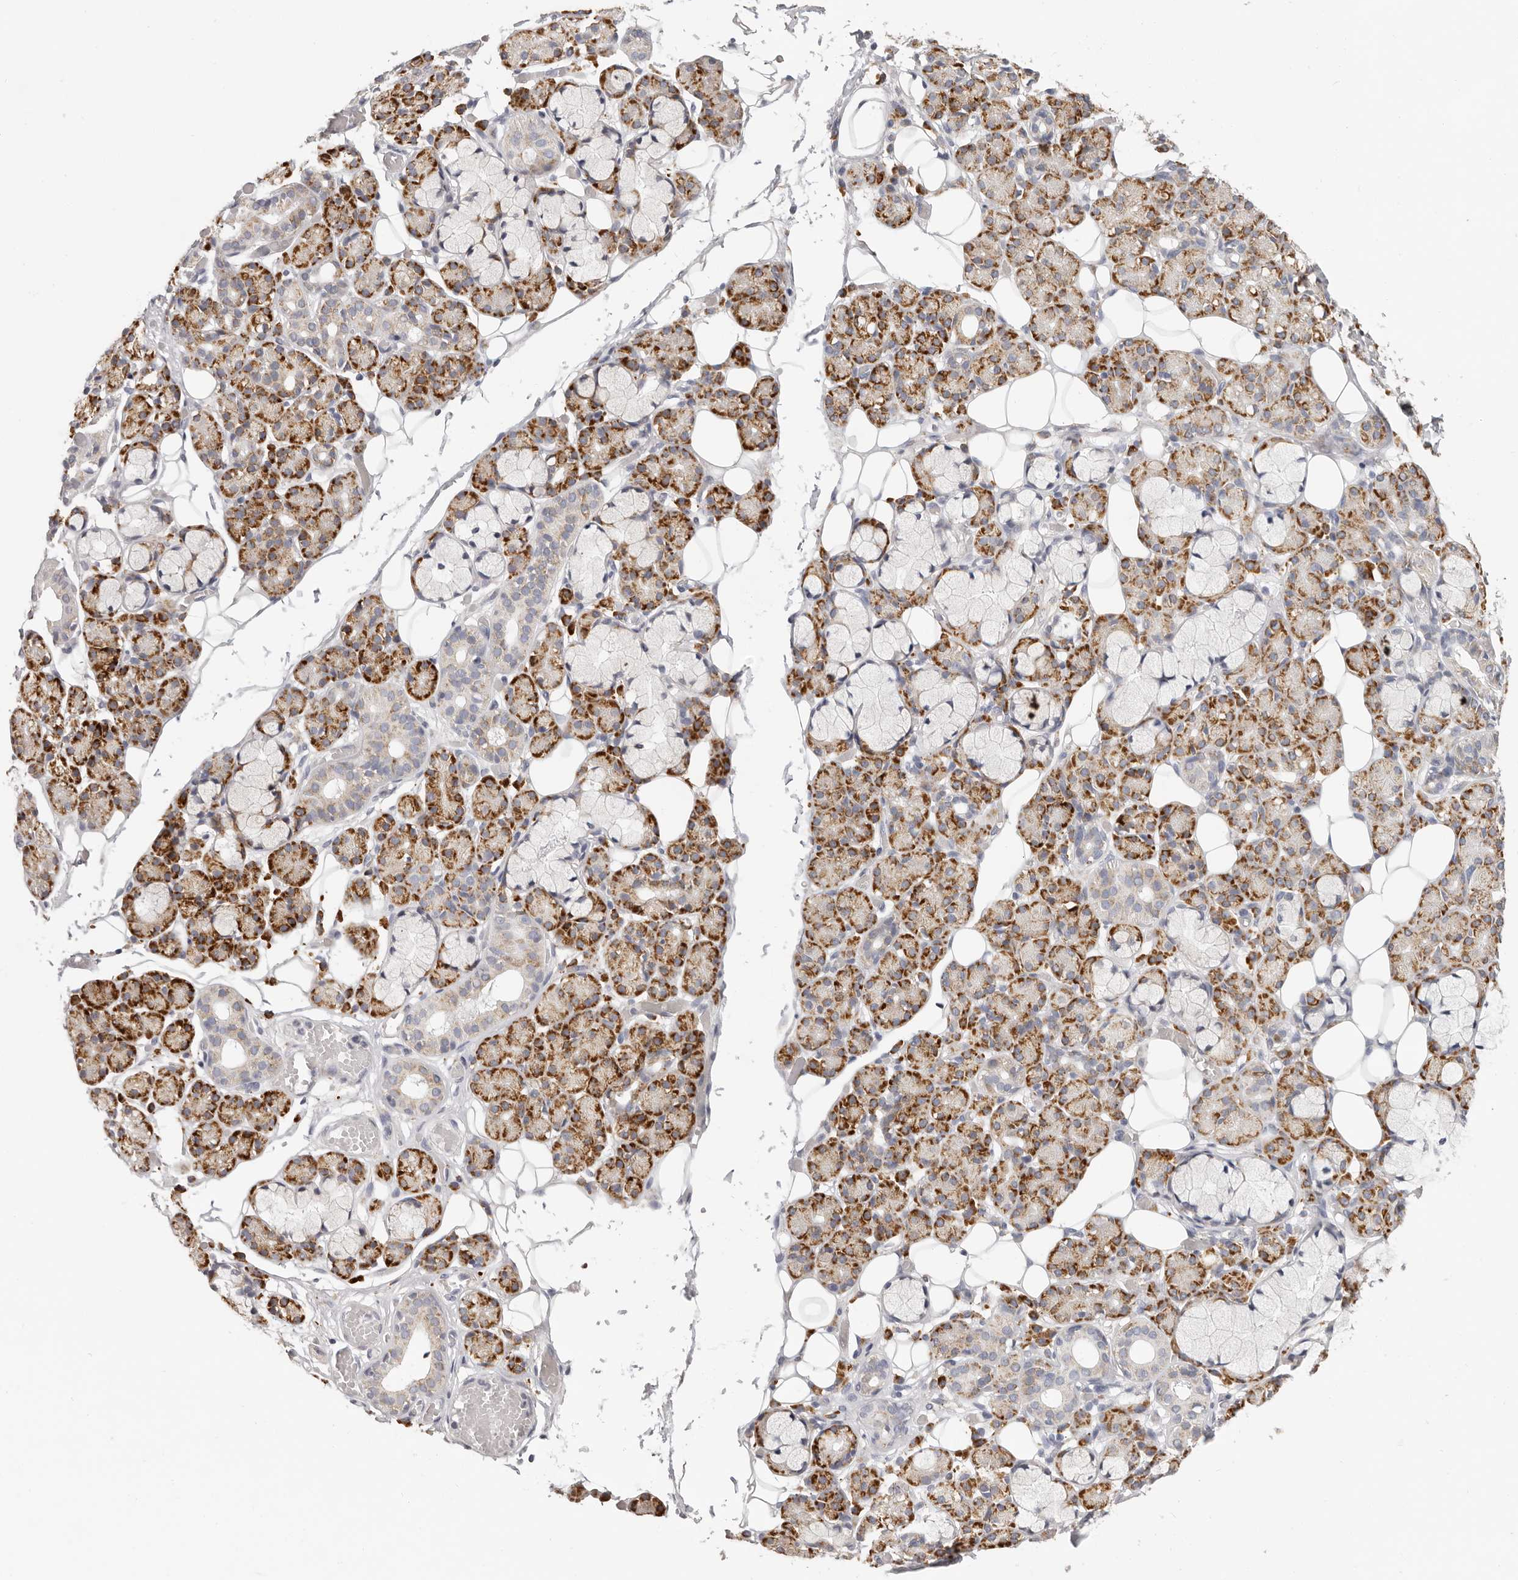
{"staining": {"intensity": "strong", "quantity": "25%-75%", "location": "cytoplasmic/membranous"}, "tissue": "salivary gland", "cell_type": "Glandular cells", "image_type": "normal", "snomed": [{"axis": "morphology", "description": "Normal tissue, NOS"}, {"axis": "topography", "description": "Salivary gland"}], "caption": "A high-resolution photomicrograph shows IHC staining of unremarkable salivary gland, which exhibits strong cytoplasmic/membranous positivity in about 25%-75% of glandular cells.", "gene": "IL32", "patient": {"sex": "male", "age": 63}}